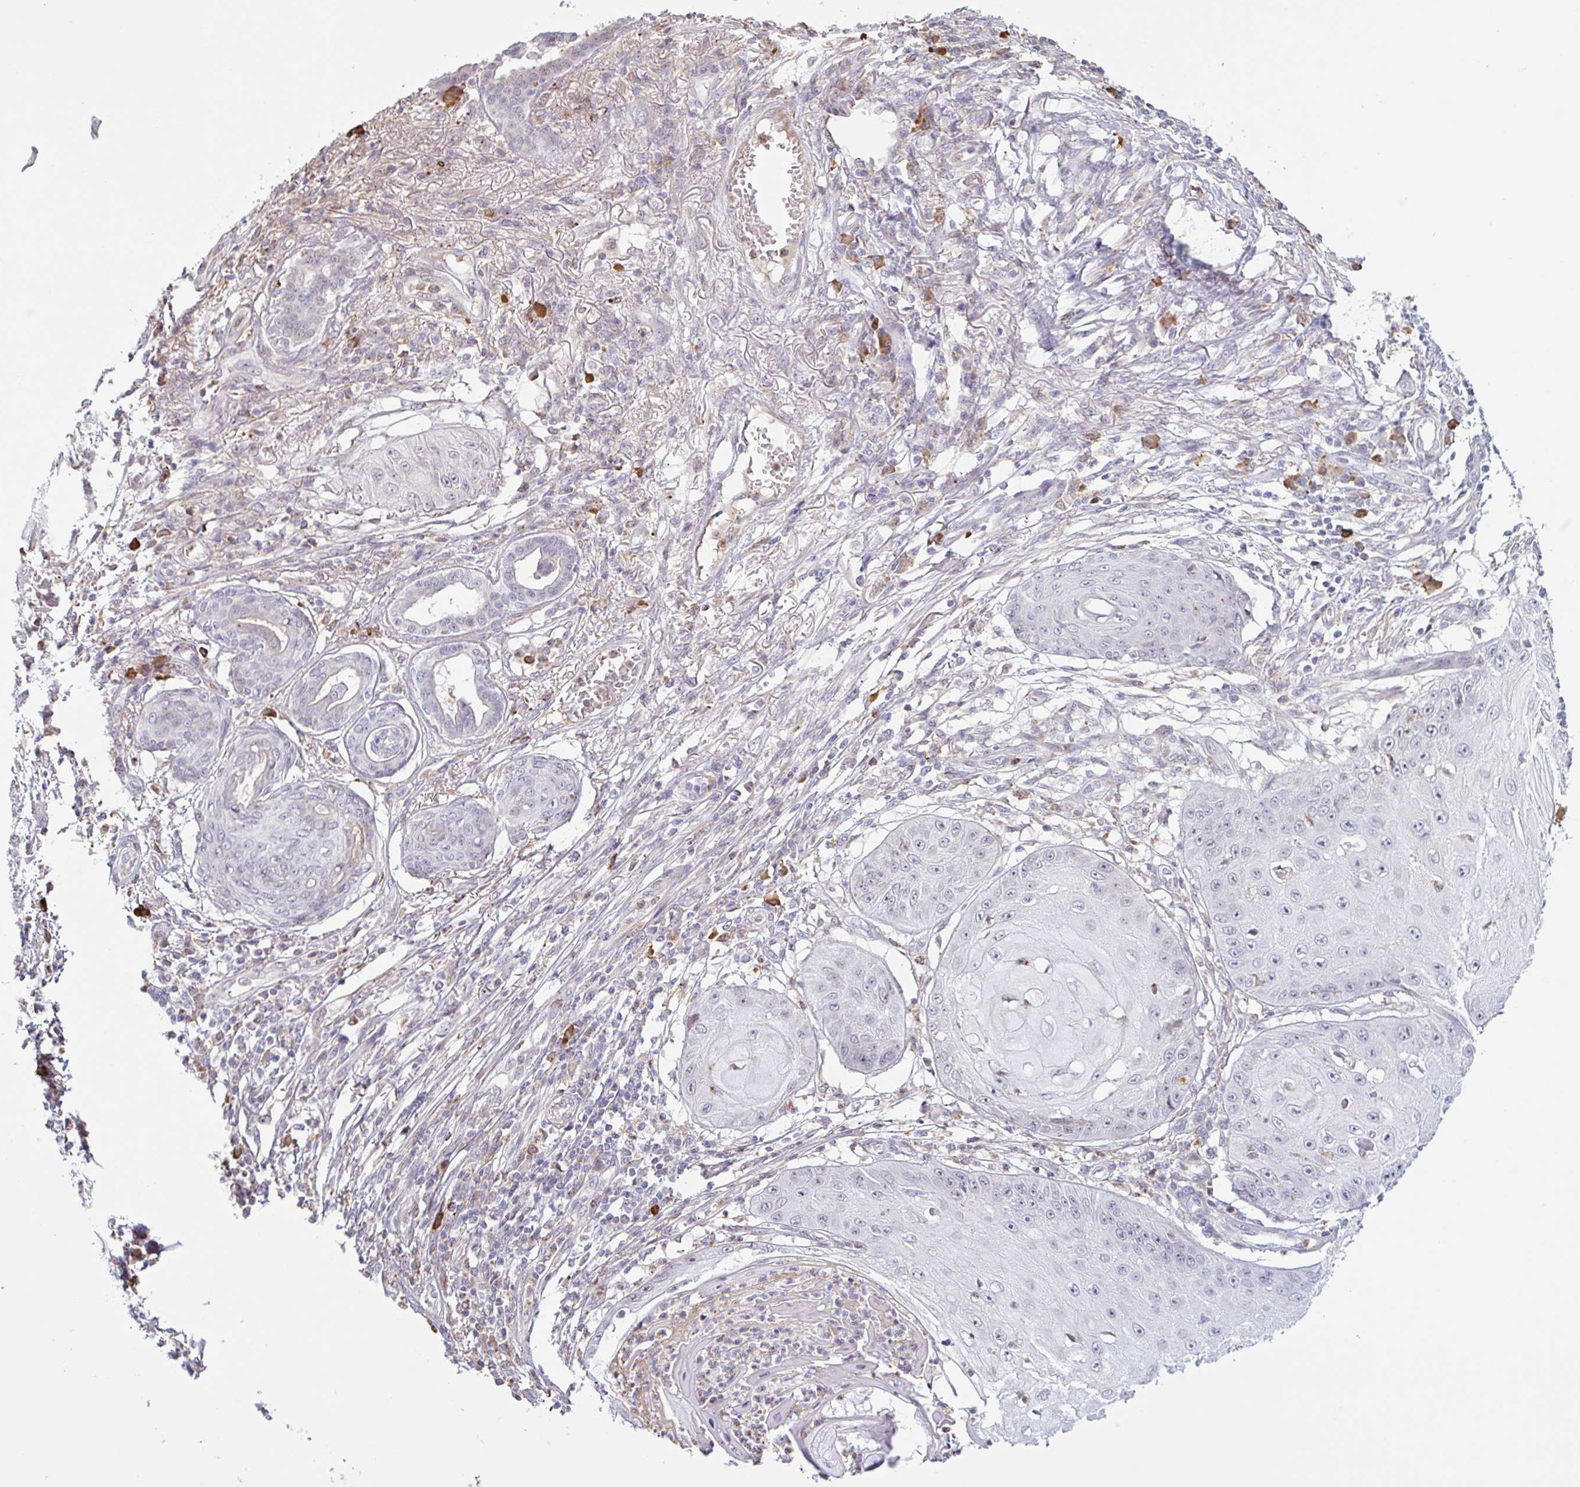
{"staining": {"intensity": "negative", "quantity": "none", "location": "none"}, "tissue": "skin cancer", "cell_type": "Tumor cells", "image_type": "cancer", "snomed": [{"axis": "morphology", "description": "Squamous cell carcinoma, NOS"}, {"axis": "topography", "description": "Skin"}], "caption": "High magnification brightfield microscopy of squamous cell carcinoma (skin) stained with DAB (3,3'-diaminobenzidine) (brown) and counterstained with hematoxylin (blue): tumor cells show no significant expression.", "gene": "TAF1D", "patient": {"sex": "male", "age": 70}}